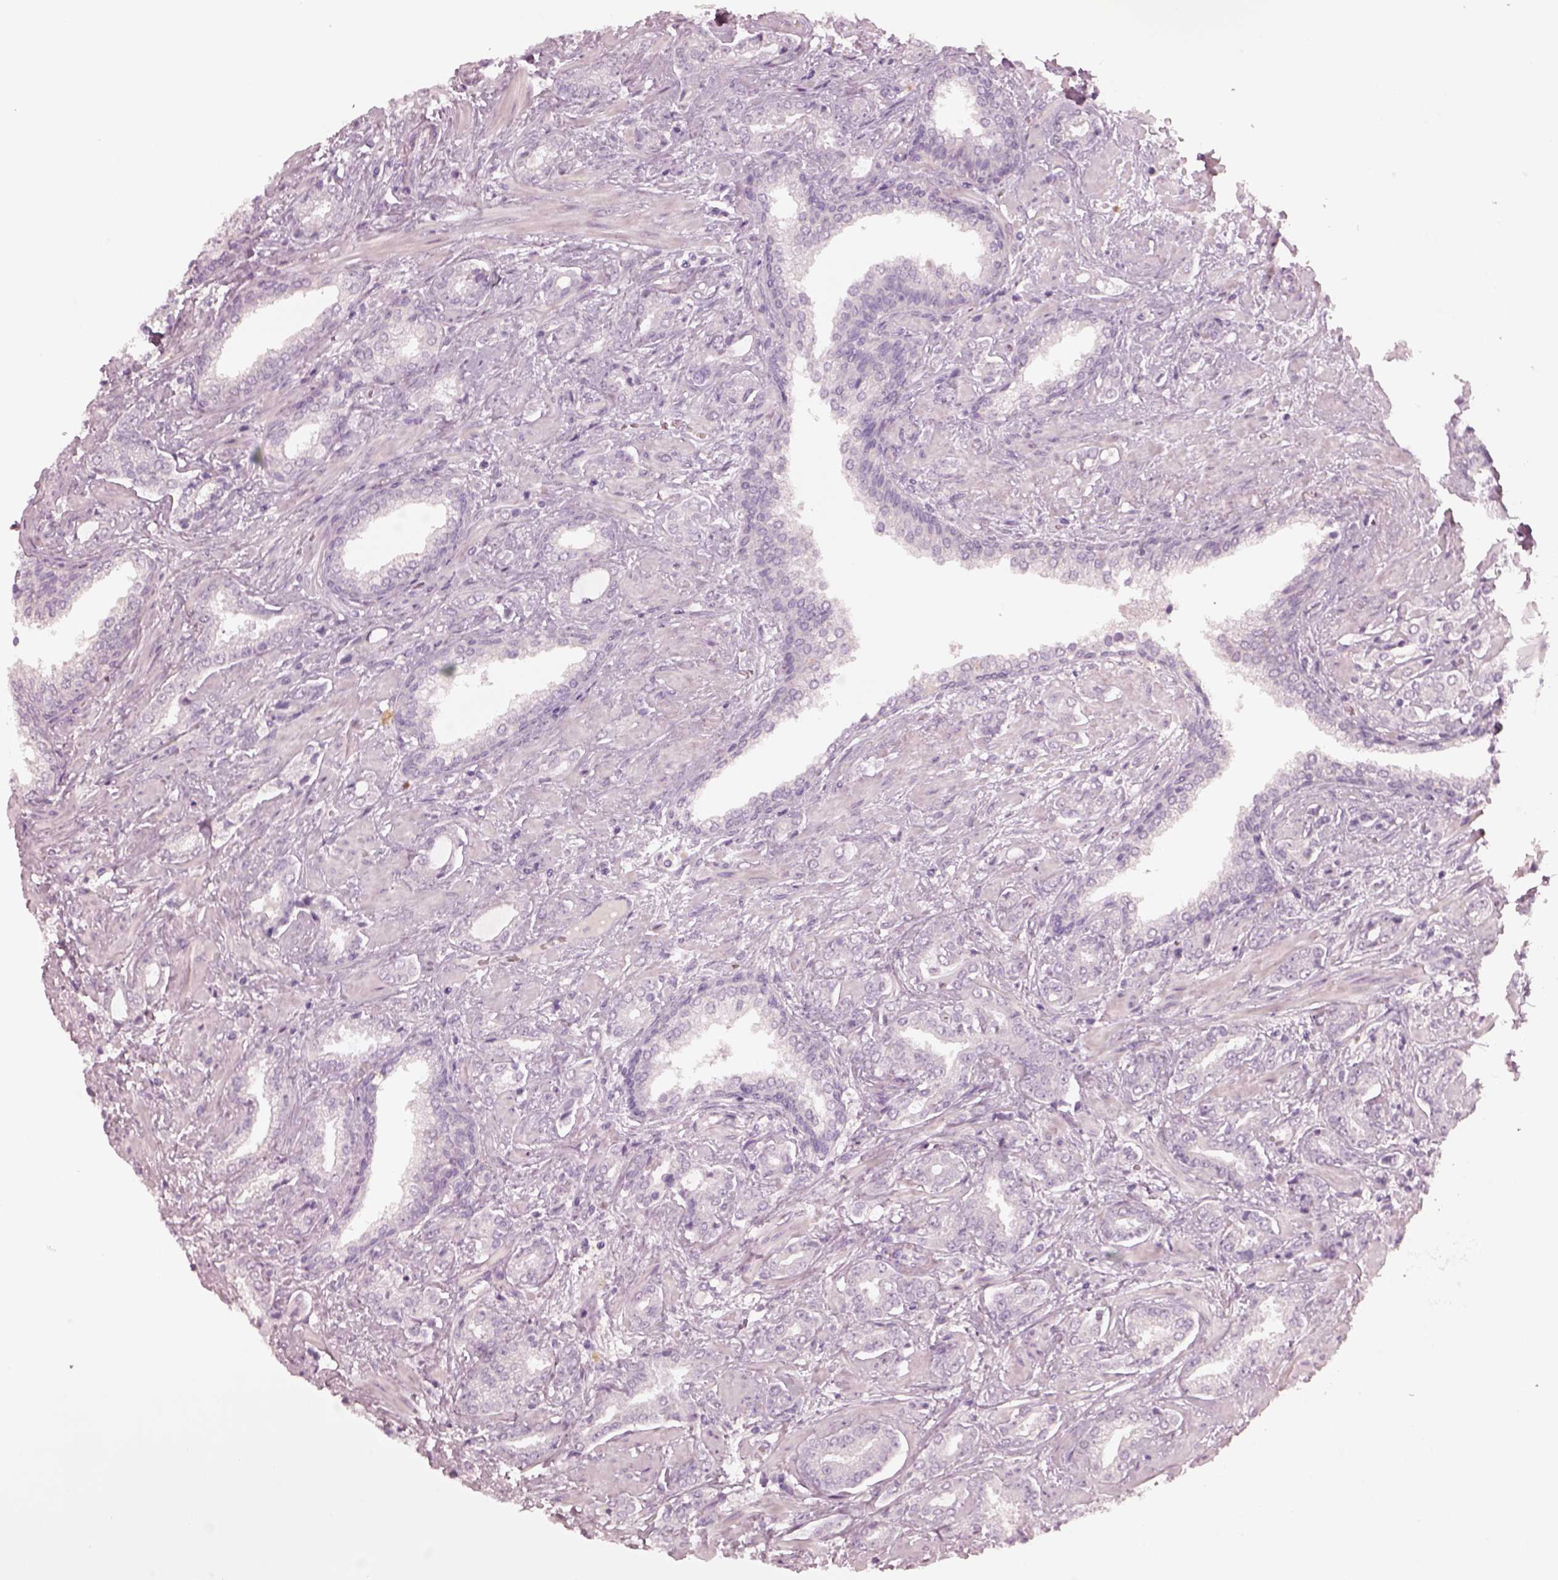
{"staining": {"intensity": "negative", "quantity": "none", "location": "none"}, "tissue": "prostate cancer", "cell_type": "Tumor cells", "image_type": "cancer", "snomed": [{"axis": "morphology", "description": "Adenocarcinoma, Low grade"}, {"axis": "topography", "description": "Prostate"}], "caption": "The histopathology image reveals no staining of tumor cells in prostate adenocarcinoma (low-grade).", "gene": "SPATA6L", "patient": {"sex": "male", "age": 61}}